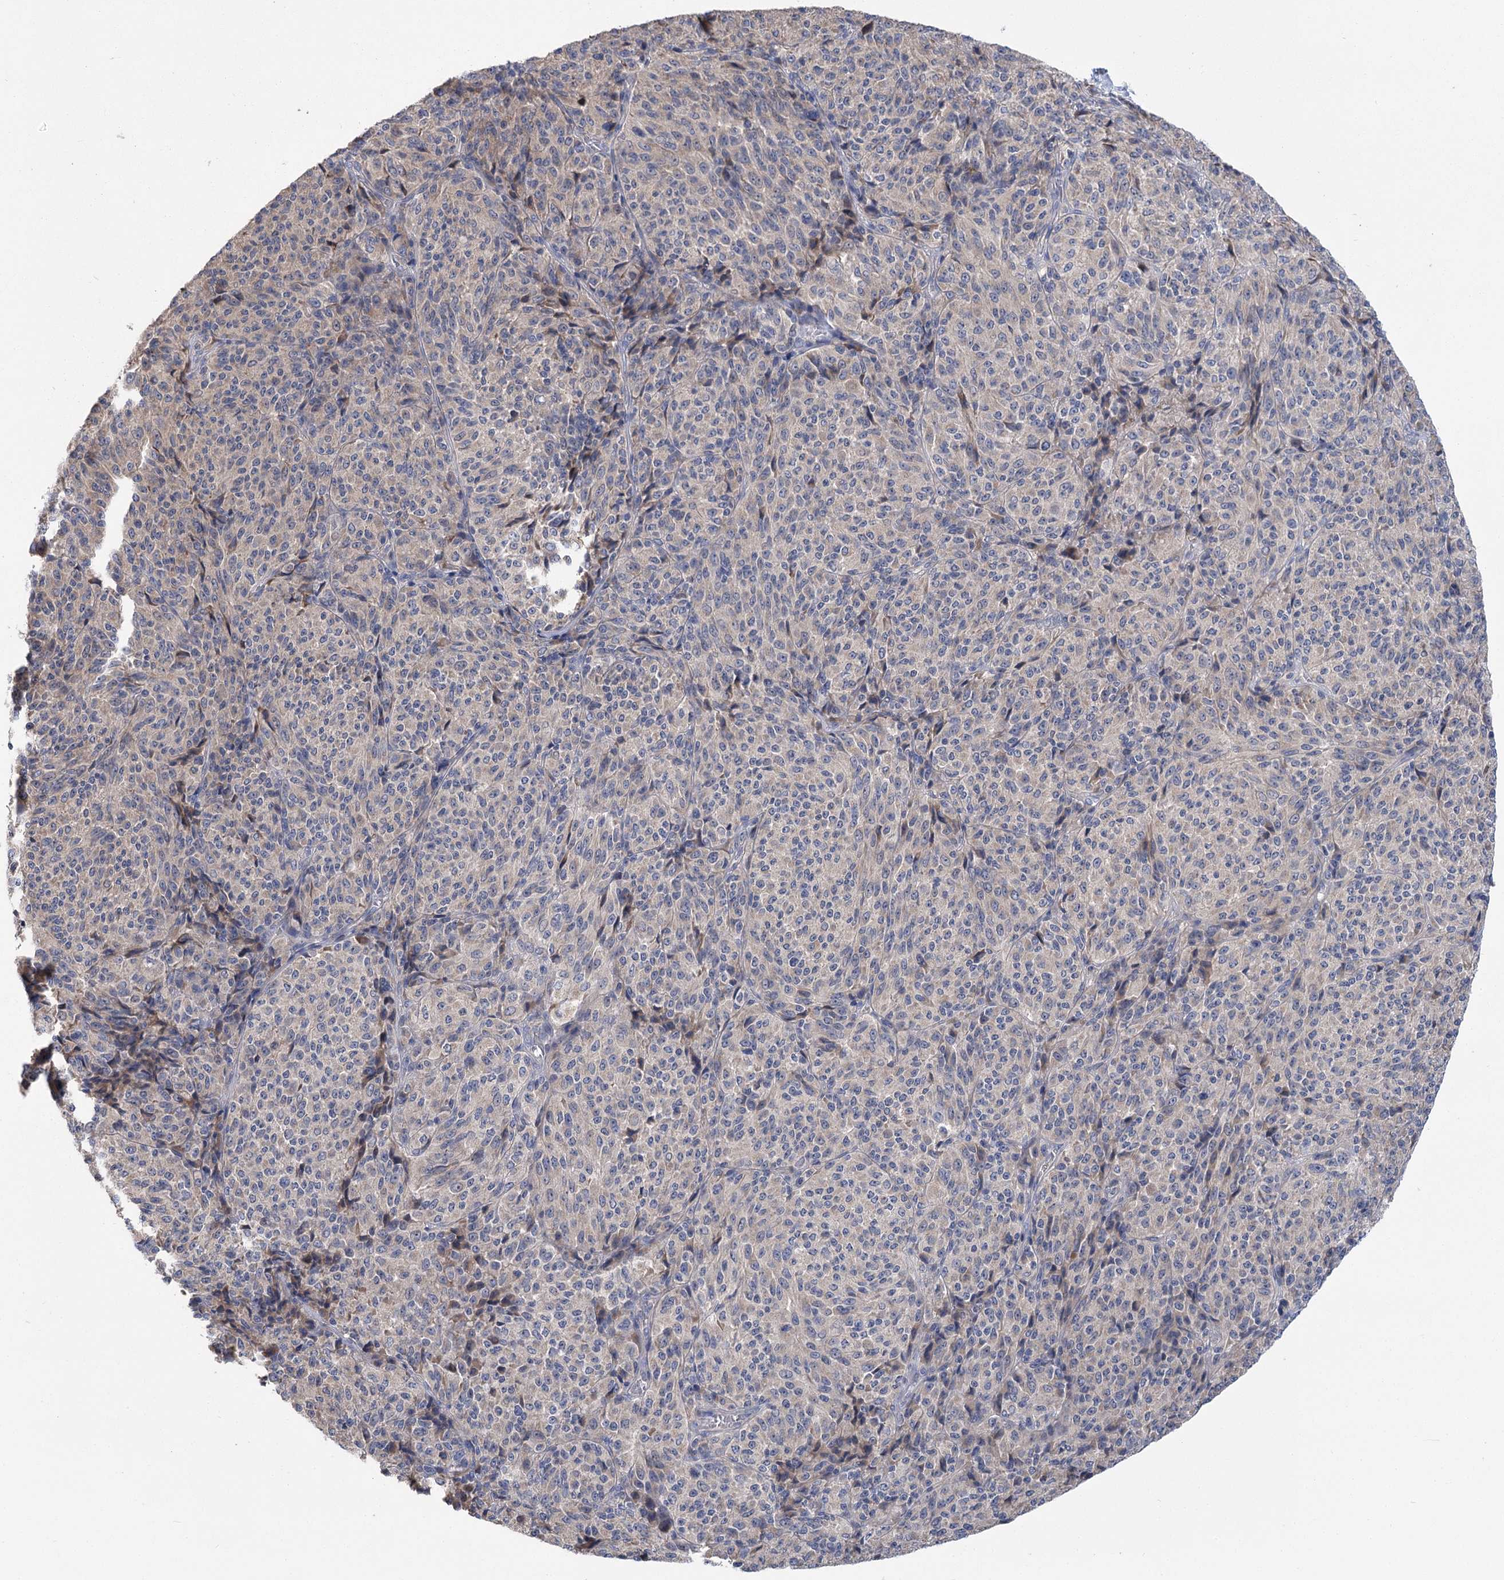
{"staining": {"intensity": "negative", "quantity": "none", "location": "none"}, "tissue": "melanoma", "cell_type": "Tumor cells", "image_type": "cancer", "snomed": [{"axis": "morphology", "description": "Malignant melanoma, Metastatic site"}, {"axis": "topography", "description": "Brain"}], "caption": "Tumor cells are negative for protein expression in human malignant melanoma (metastatic site). The staining was performed using DAB (3,3'-diaminobenzidine) to visualize the protein expression in brown, while the nuclei were stained in blue with hematoxylin (Magnification: 20x).", "gene": "PBLD", "patient": {"sex": "female", "age": 56}}